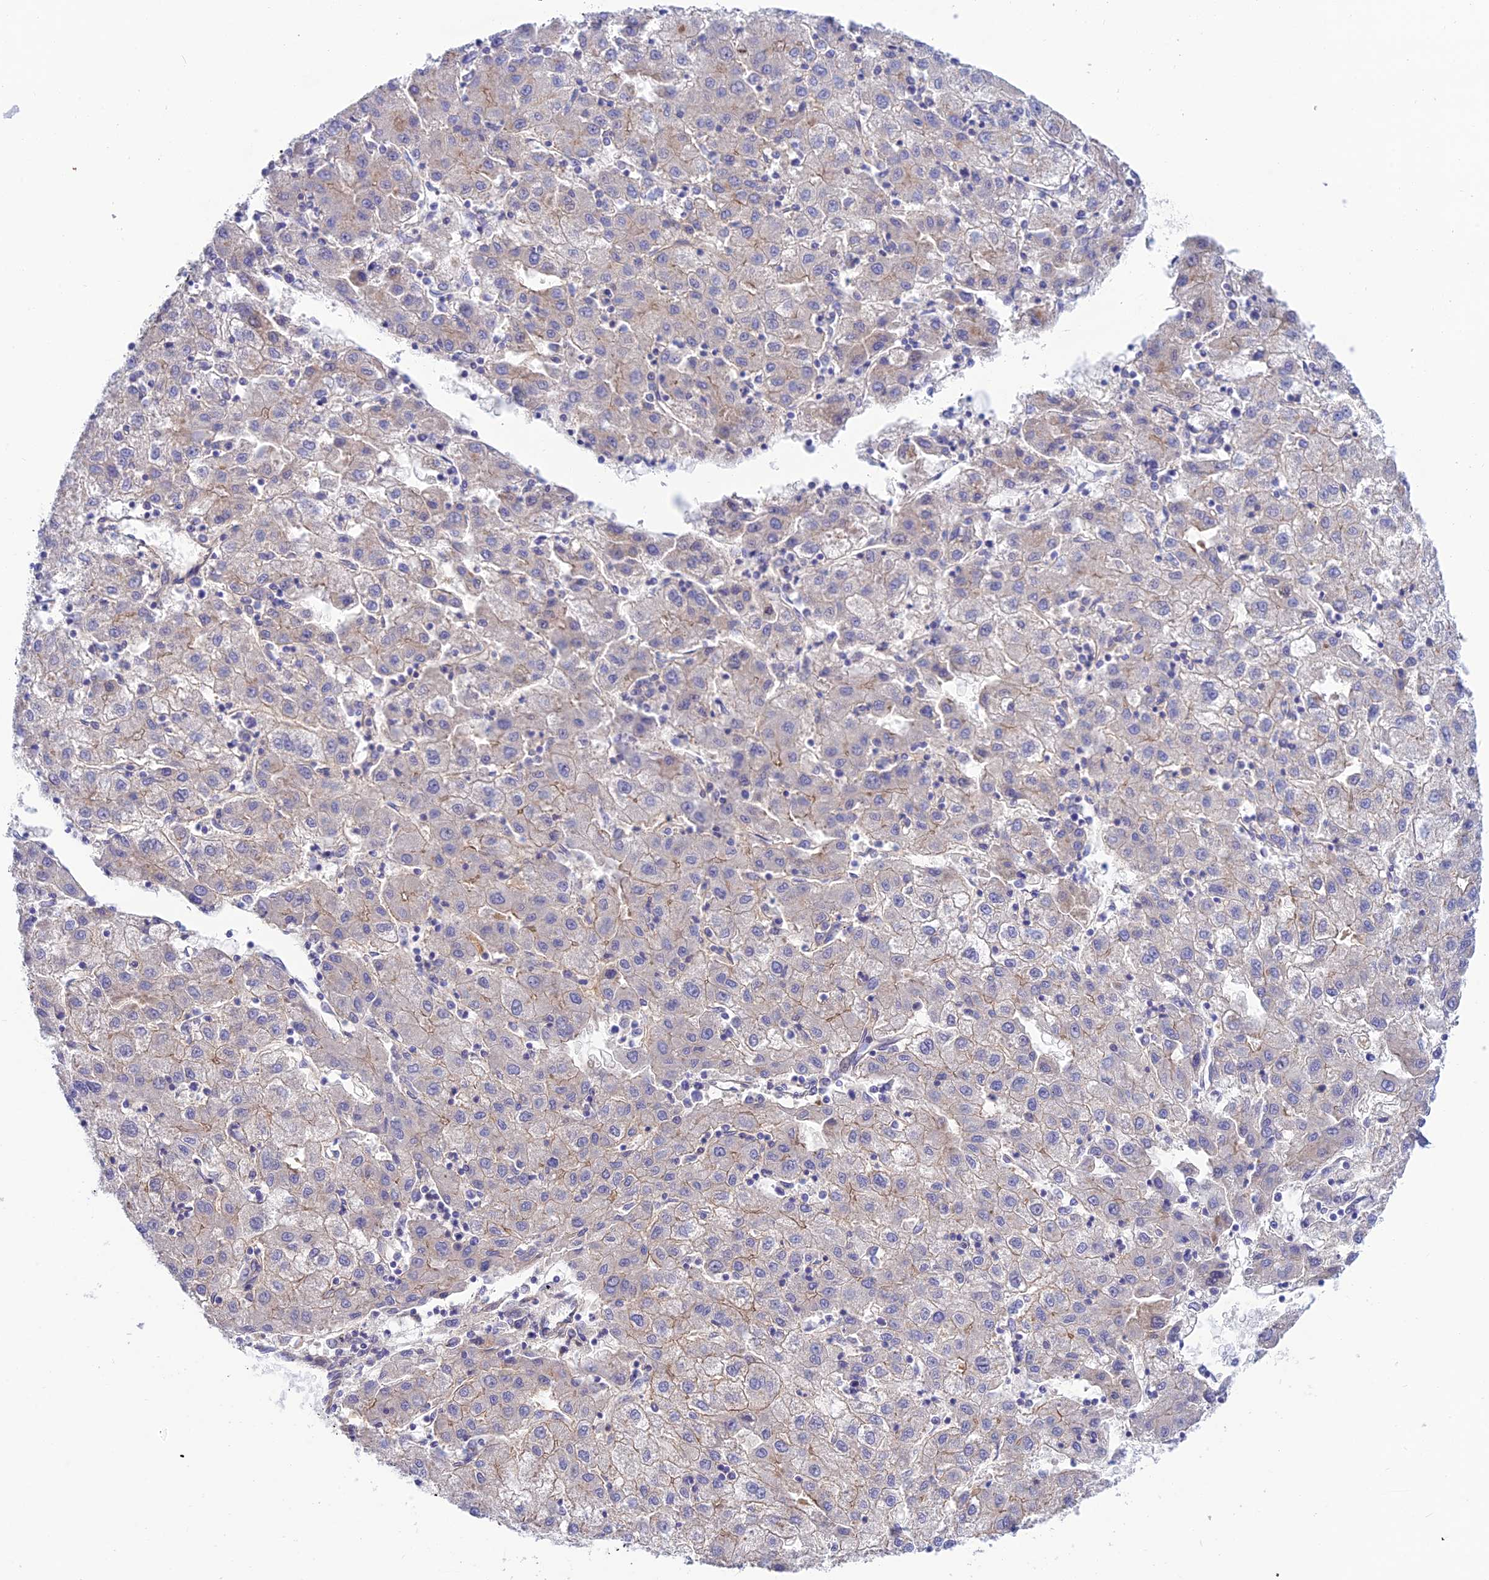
{"staining": {"intensity": "weak", "quantity": "<25%", "location": "cytoplasmic/membranous"}, "tissue": "liver cancer", "cell_type": "Tumor cells", "image_type": "cancer", "snomed": [{"axis": "morphology", "description": "Carcinoma, Hepatocellular, NOS"}, {"axis": "topography", "description": "Liver"}], "caption": "Tumor cells are negative for brown protein staining in liver cancer (hepatocellular carcinoma). (Immunohistochemistry (ihc), brightfield microscopy, high magnification).", "gene": "CCDC157", "patient": {"sex": "male", "age": 72}}